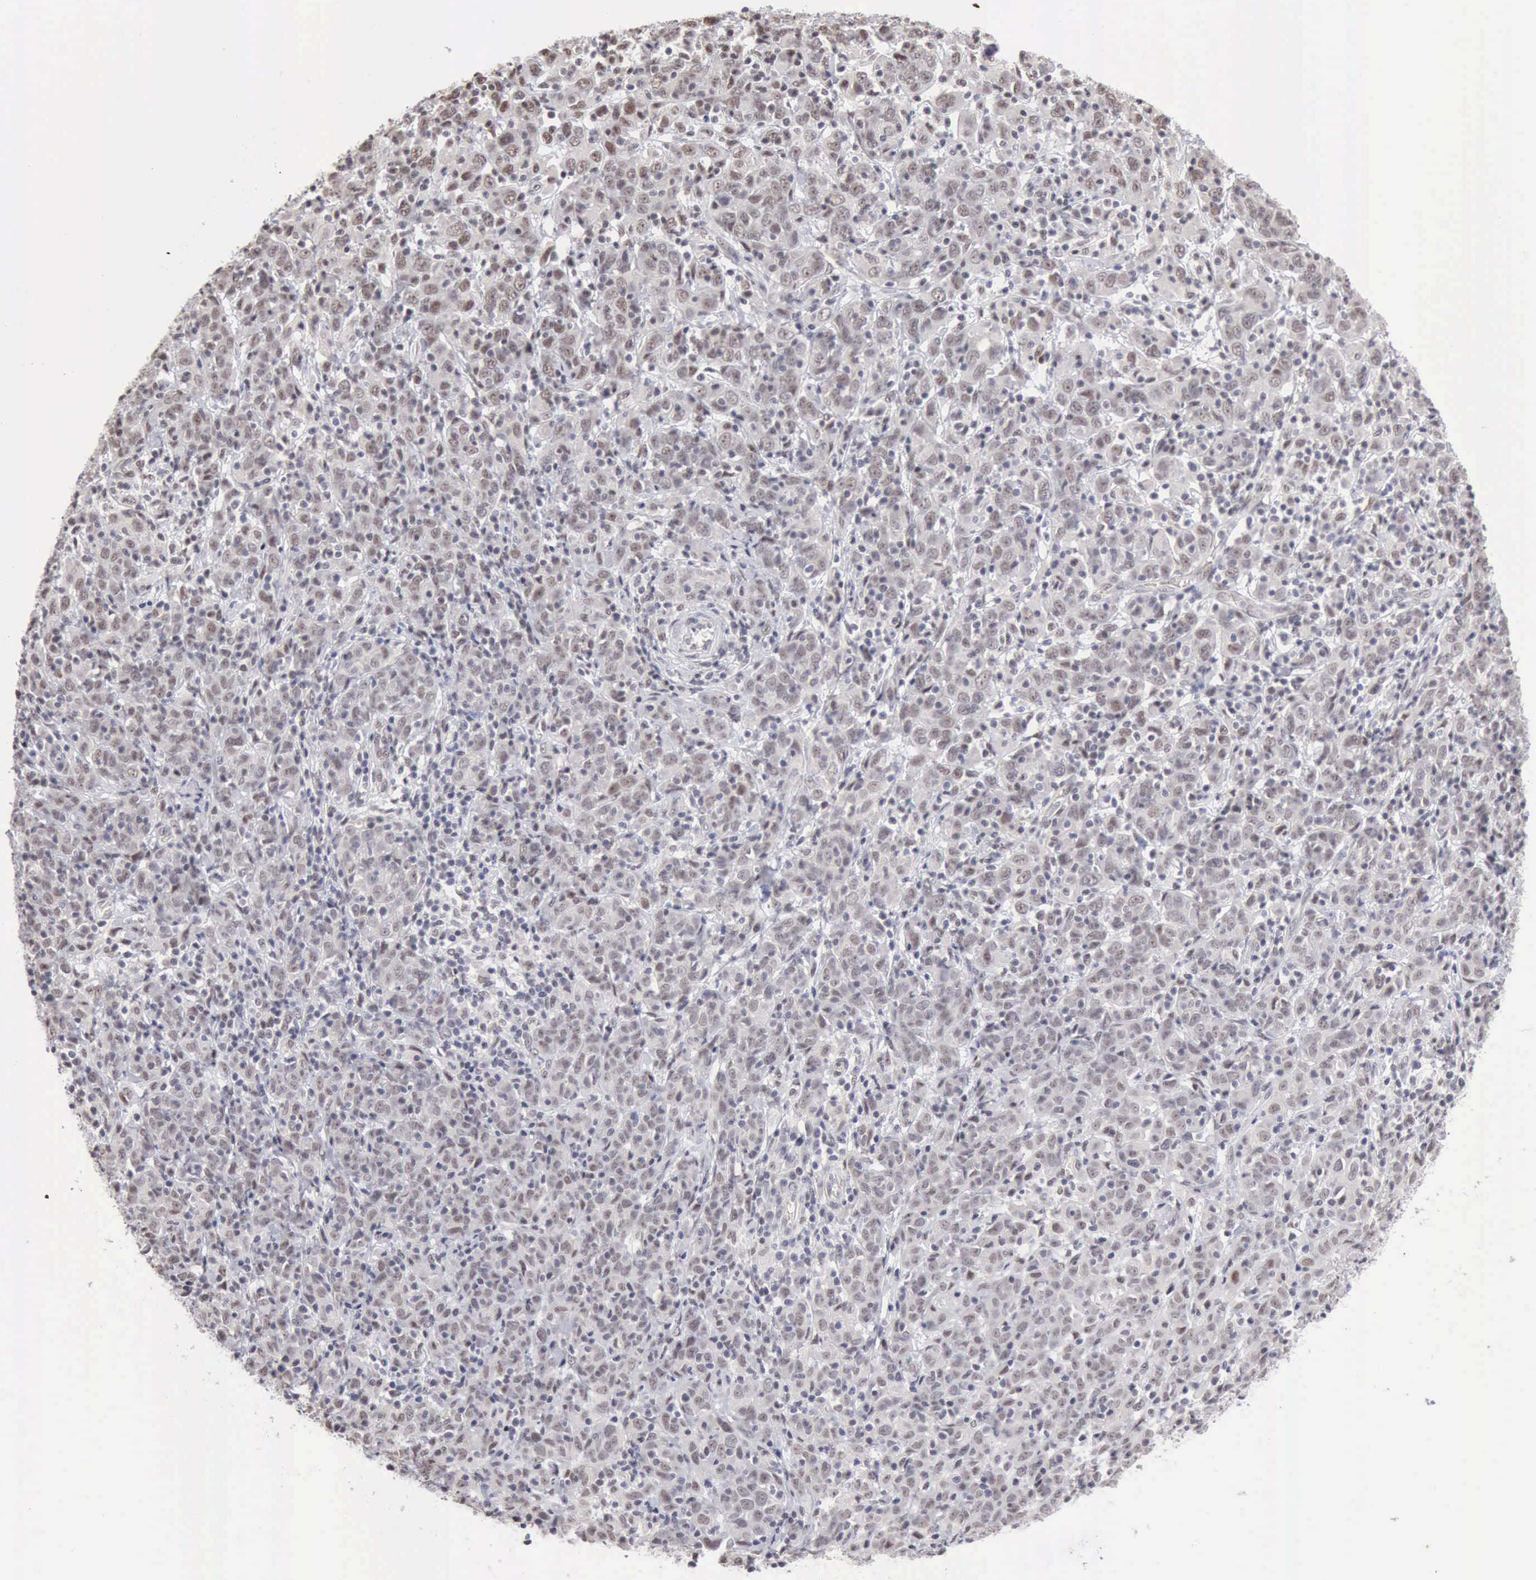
{"staining": {"intensity": "weak", "quantity": "25%-75%", "location": "nuclear"}, "tissue": "cervical cancer", "cell_type": "Tumor cells", "image_type": "cancer", "snomed": [{"axis": "morphology", "description": "Normal tissue, NOS"}, {"axis": "morphology", "description": "Squamous cell carcinoma, NOS"}, {"axis": "topography", "description": "Cervix"}], "caption": "Immunohistochemistry (IHC) staining of cervical cancer, which displays low levels of weak nuclear positivity in about 25%-75% of tumor cells indicating weak nuclear protein positivity. The staining was performed using DAB (3,3'-diaminobenzidine) (brown) for protein detection and nuclei were counterstained in hematoxylin (blue).", "gene": "TAF1", "patient": {"sex": "female", "age": 67}}